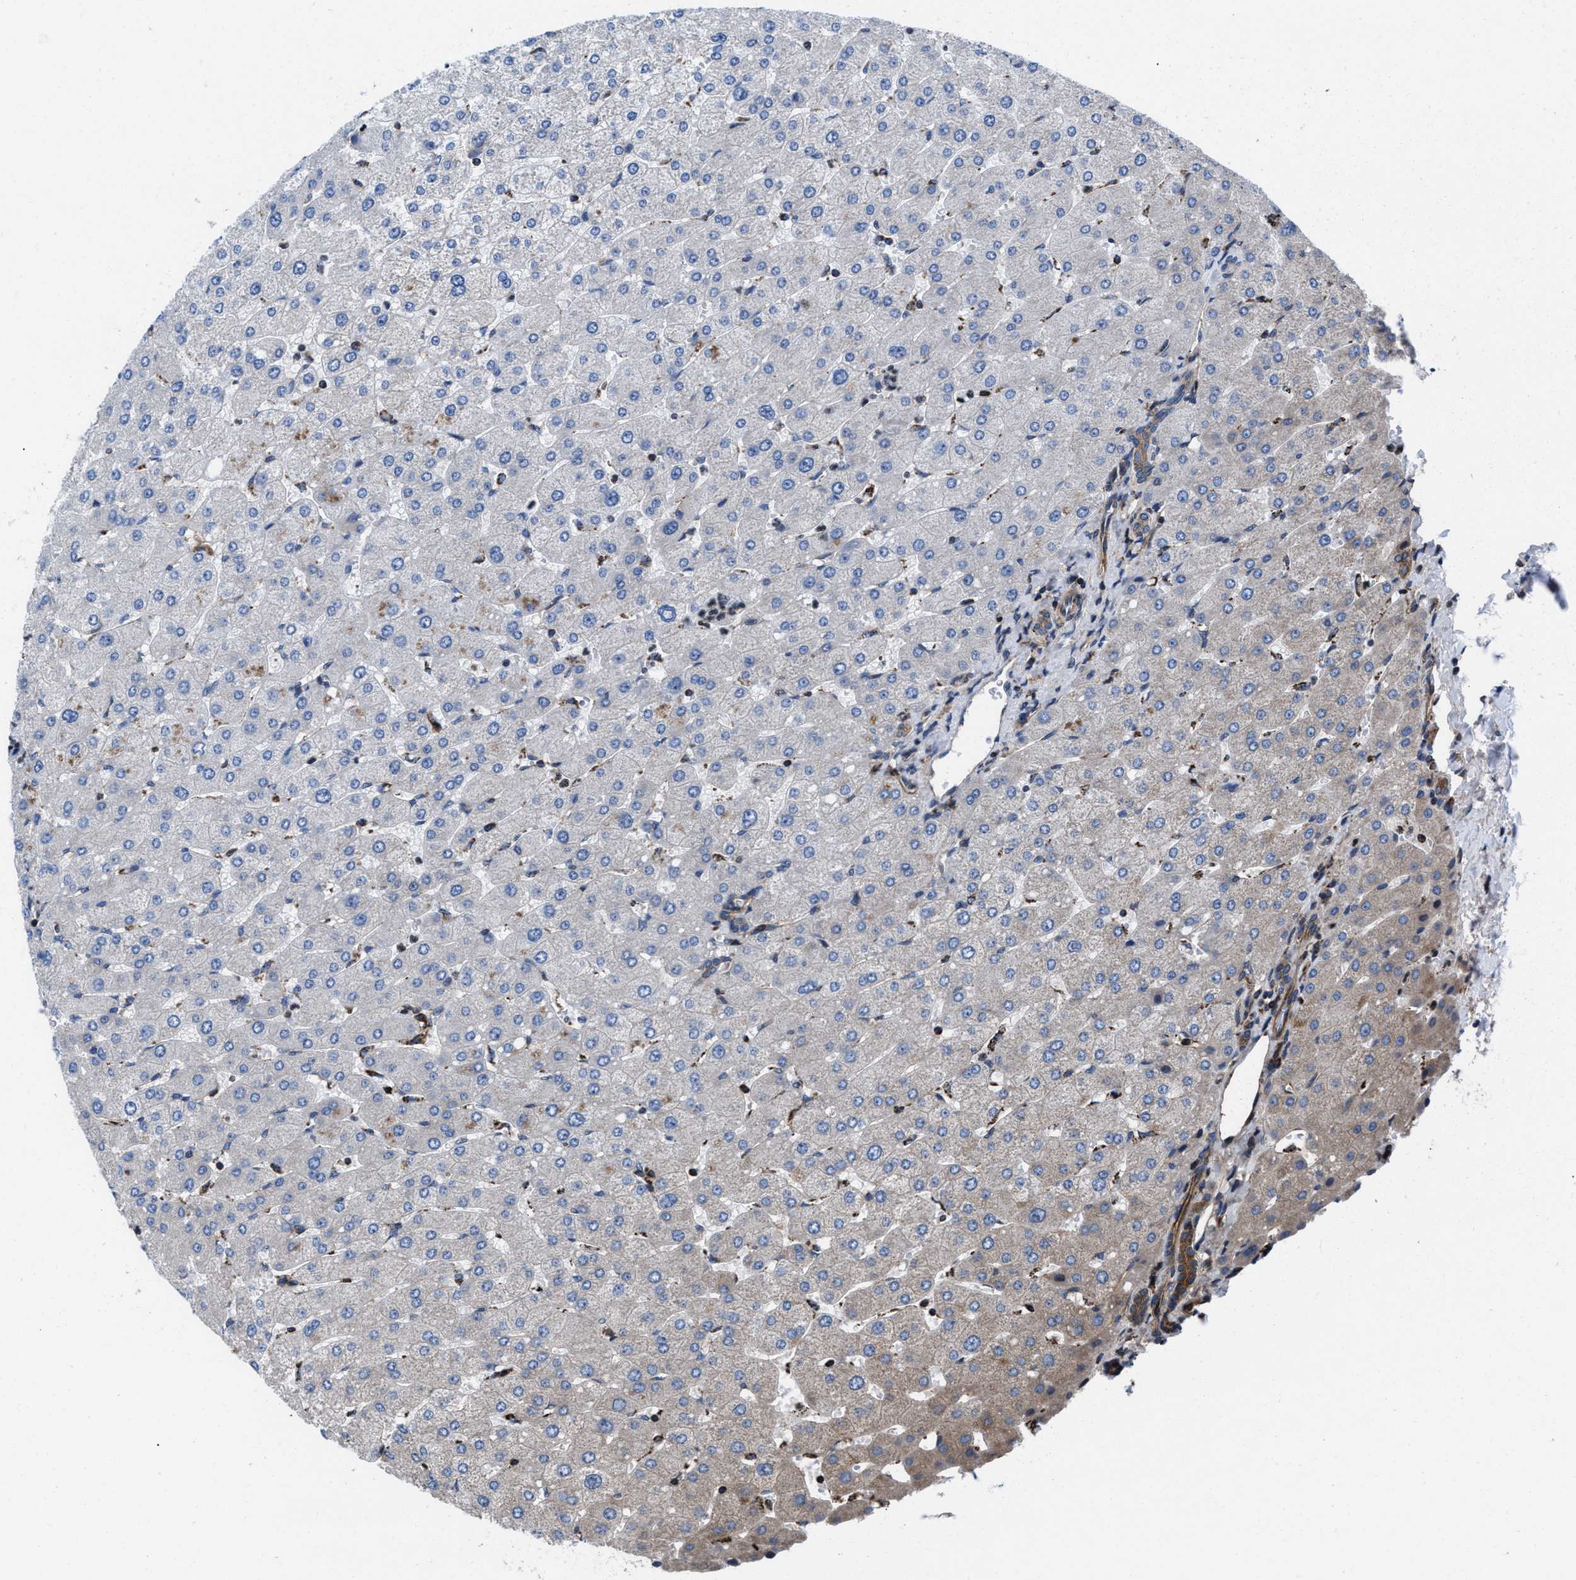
{"staining": {"intensity": "moderate", "quantity": "25%-75%", "location": "cytoplasmic/membranous"}, "tissue": "liver", "cell_type": "Cholangiocytes", "image_type": "normal", "snomed": [{"axis": "morphology", "description": "Normal tissue, NOS"}, {"axis": "topography", "description": "Liver"}], "caption": "IHC staining of normal liver, which shows medium levels of moderate cytoplasmic/membranous positivity in approximately 25%-75% of cholangiocytes indicating moderate cytoplasmic/membranous protein staining. The staining was performed using DAB (3,3'-diaminobenzidine) (brown) for protein detection and nuclei were counterstained in hematoxylin (blue).", "gene": "PRR15L", "patient": {"sex": "male", "age": 55}}